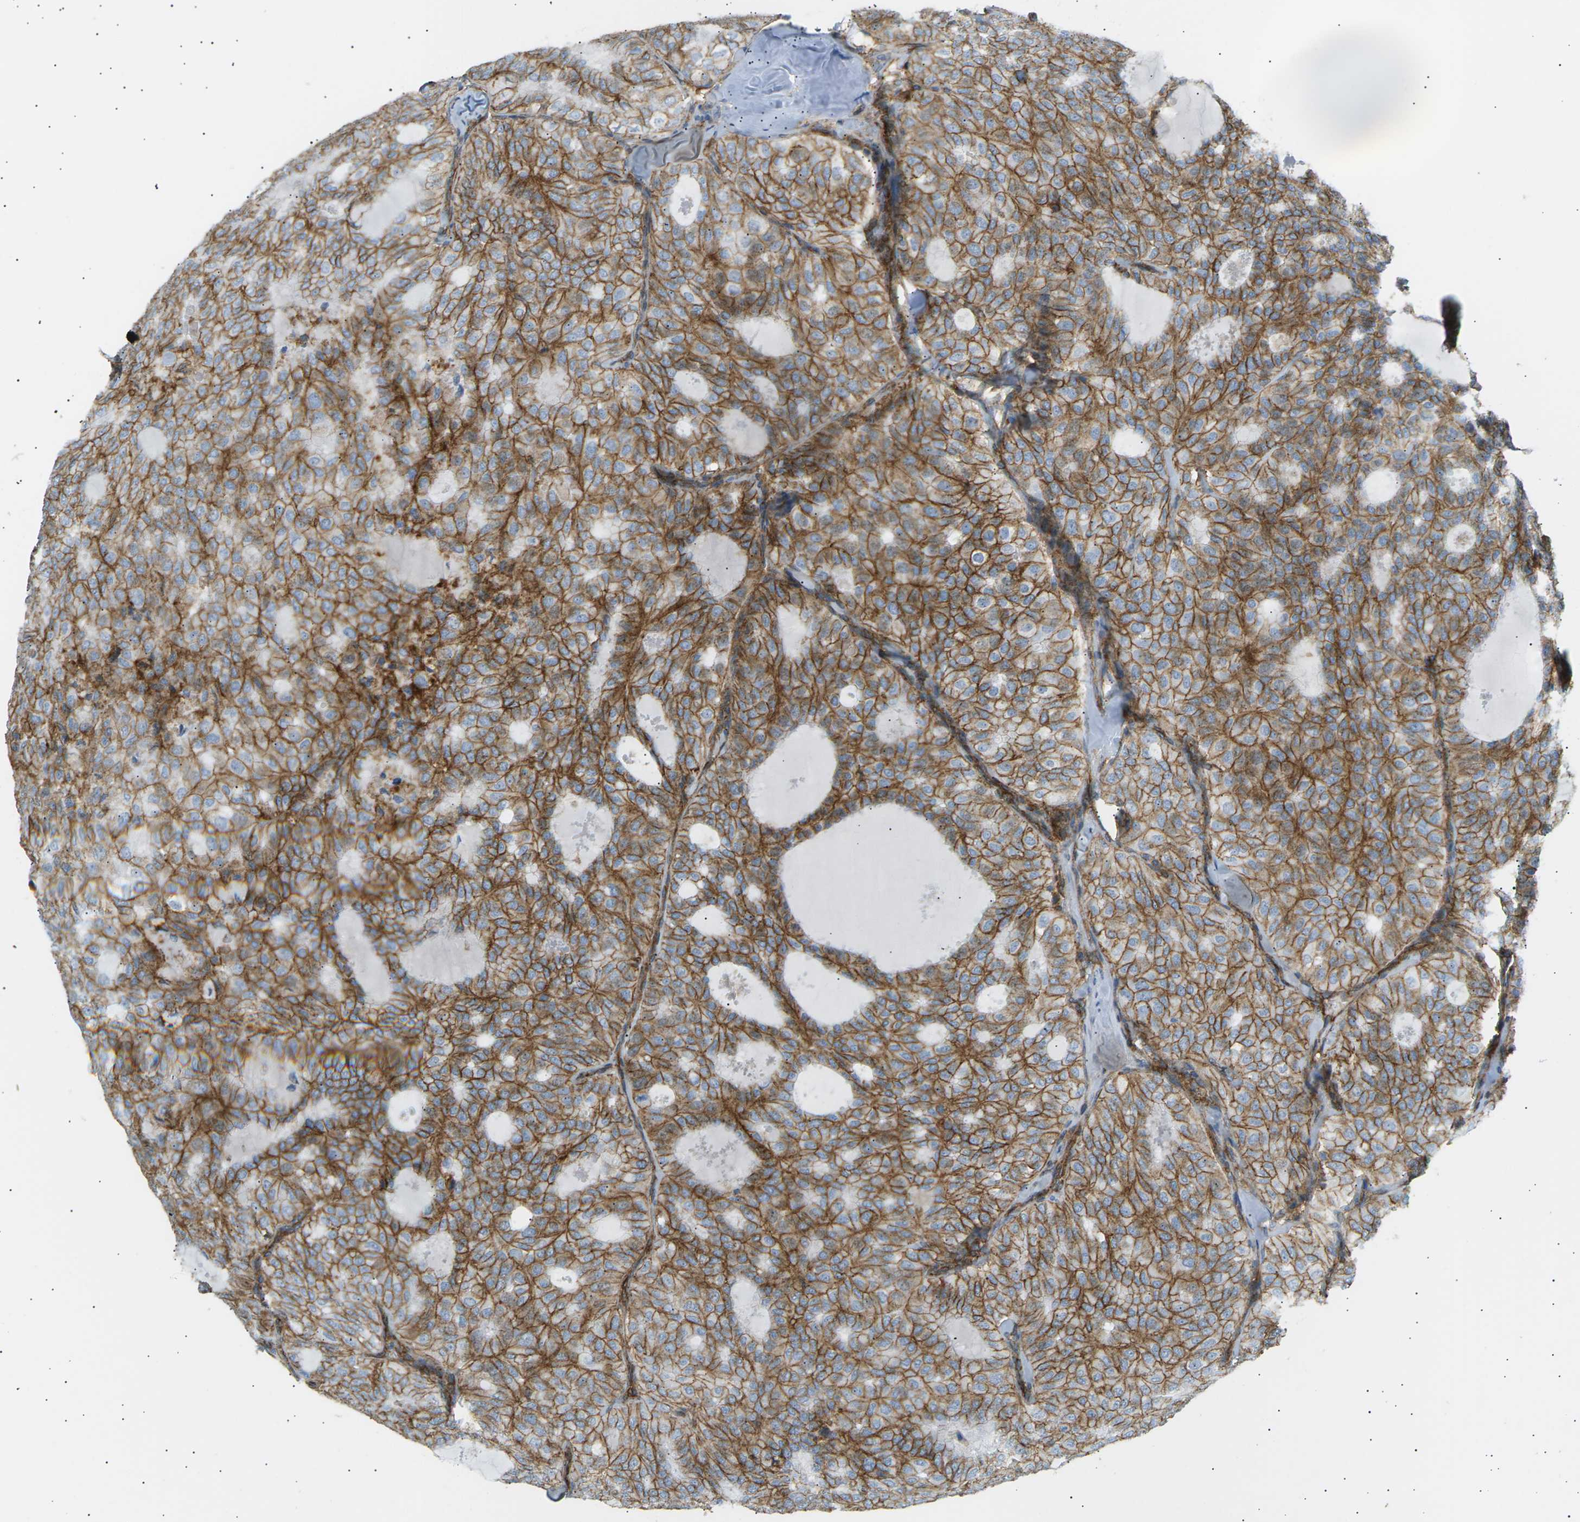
{"staining": {"intensity": "moderate", "quantity": ">75%", "location": "cytoplasmic/membranous"}, "tissue": "thyroid cancer", "cell_type": "Tumor cells", "image_type": "cancer", "snomed": [{"axis": "morphology", "description": "Follicular adenoma carcinoma, NOS"}, {"axis": "topography", "description": "Thyroid gland"}], "caption": "Brown immunohistochemical staining in thyroid cancer shows moderate cytoplasmic/membranous expression in about >75% of tumor cells. Using DAB (3,3'-diaminobenzidine) (brown) and hematoxylin (blue) stains, captured at high magnification using brightfield microscopy.", "gene": "ATP2B4", "patient": {"sex": "male", "age": 75}}